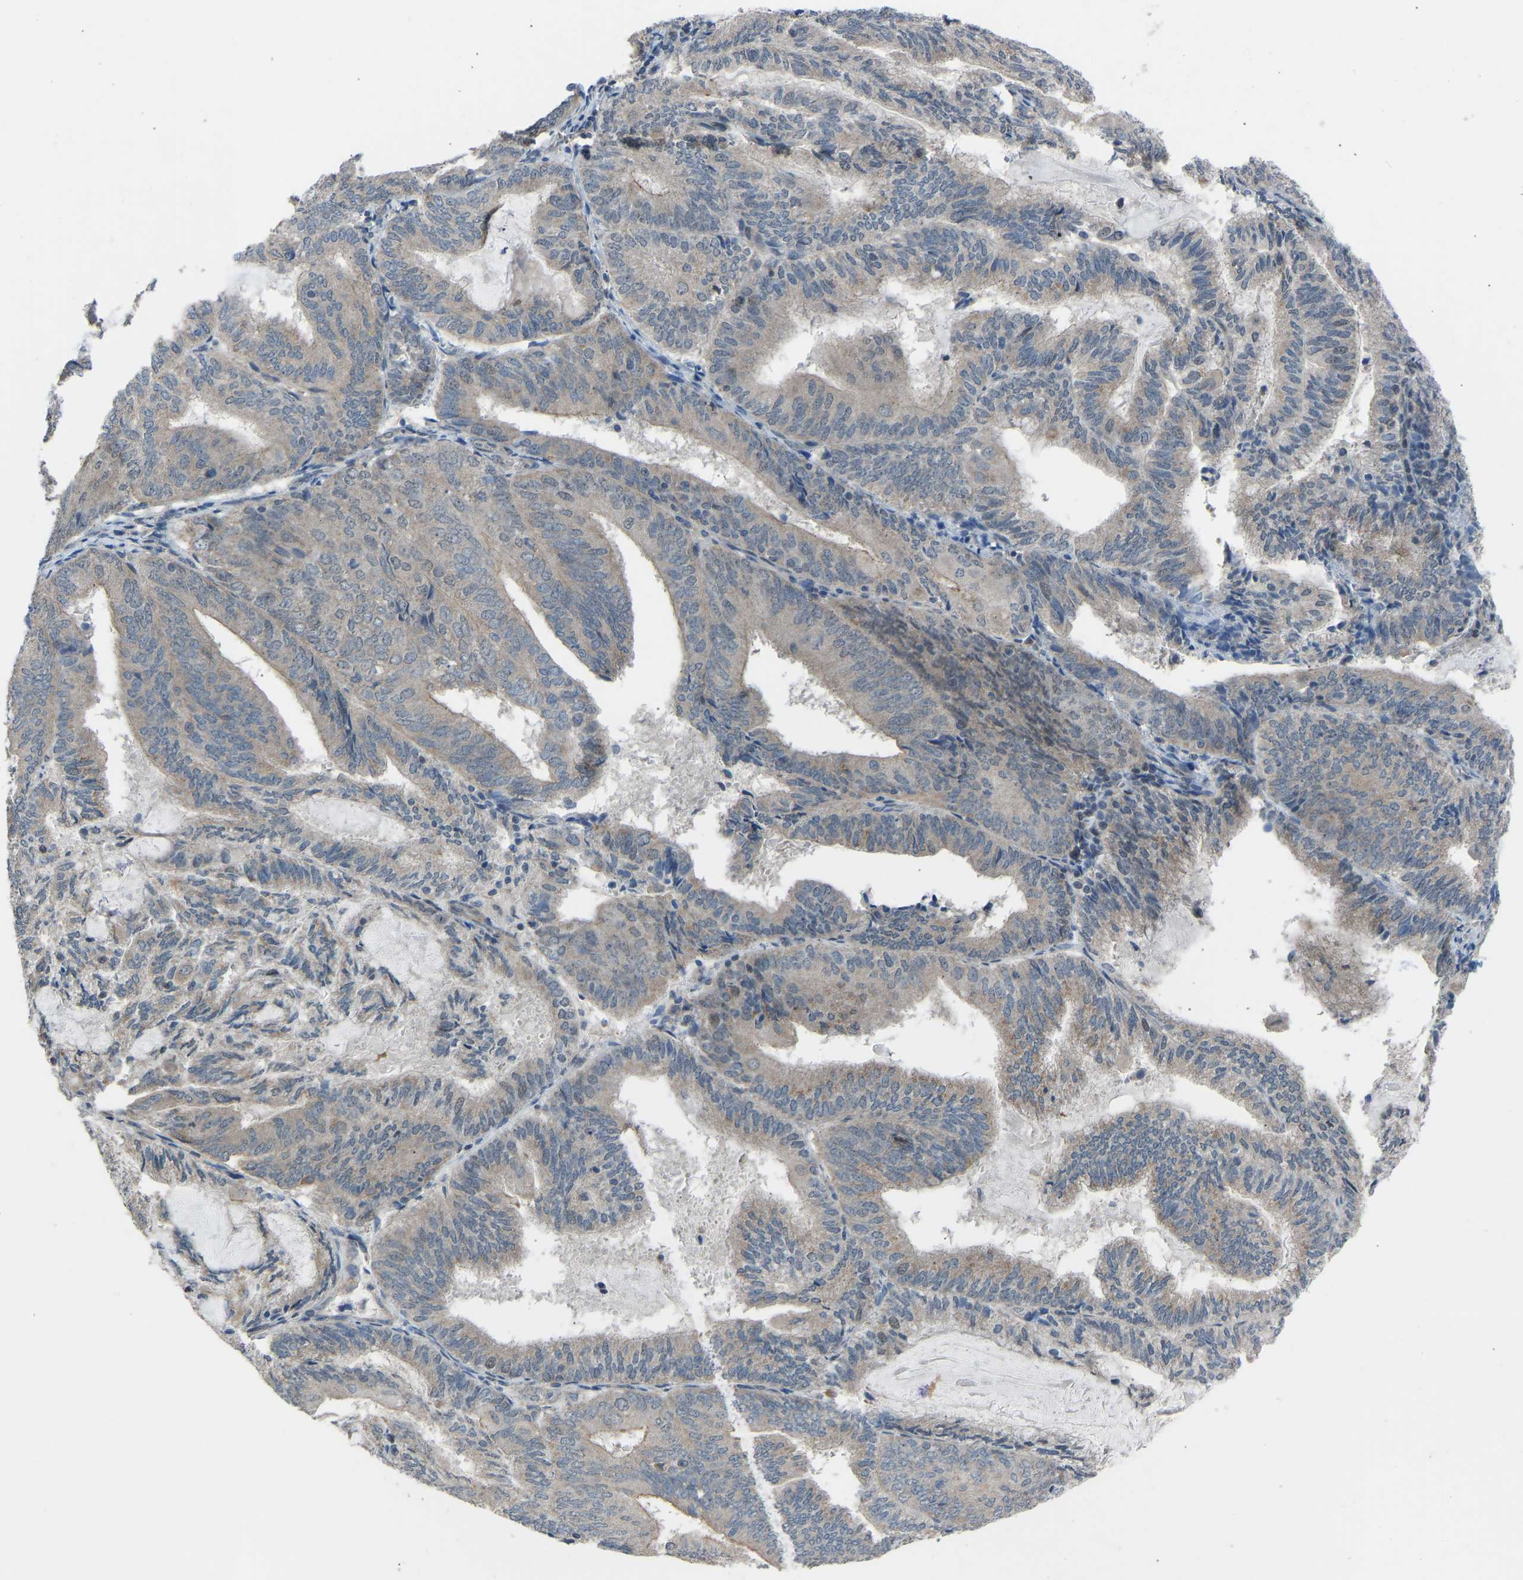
{"staining": {"intensity": "weak", "quantity": "<25%", "location": "cytoplasmic/membranous"}, "tissue": "endometrial cancer", "cell_type": "Tumor cells", "image_type": "cancer", "snomed": [{"axis": "morphology", "description": "Adenocarcinoma, NOS"}, {"axis": "topography", "description": "Endometrium"}], "caption": "A histopathology image of human endometrial cancer (adenocarcinoma) is negative for staining in tumor cells.", "gene": "CDK2AP1", "patient": {"sex": "female", "age": 81}}